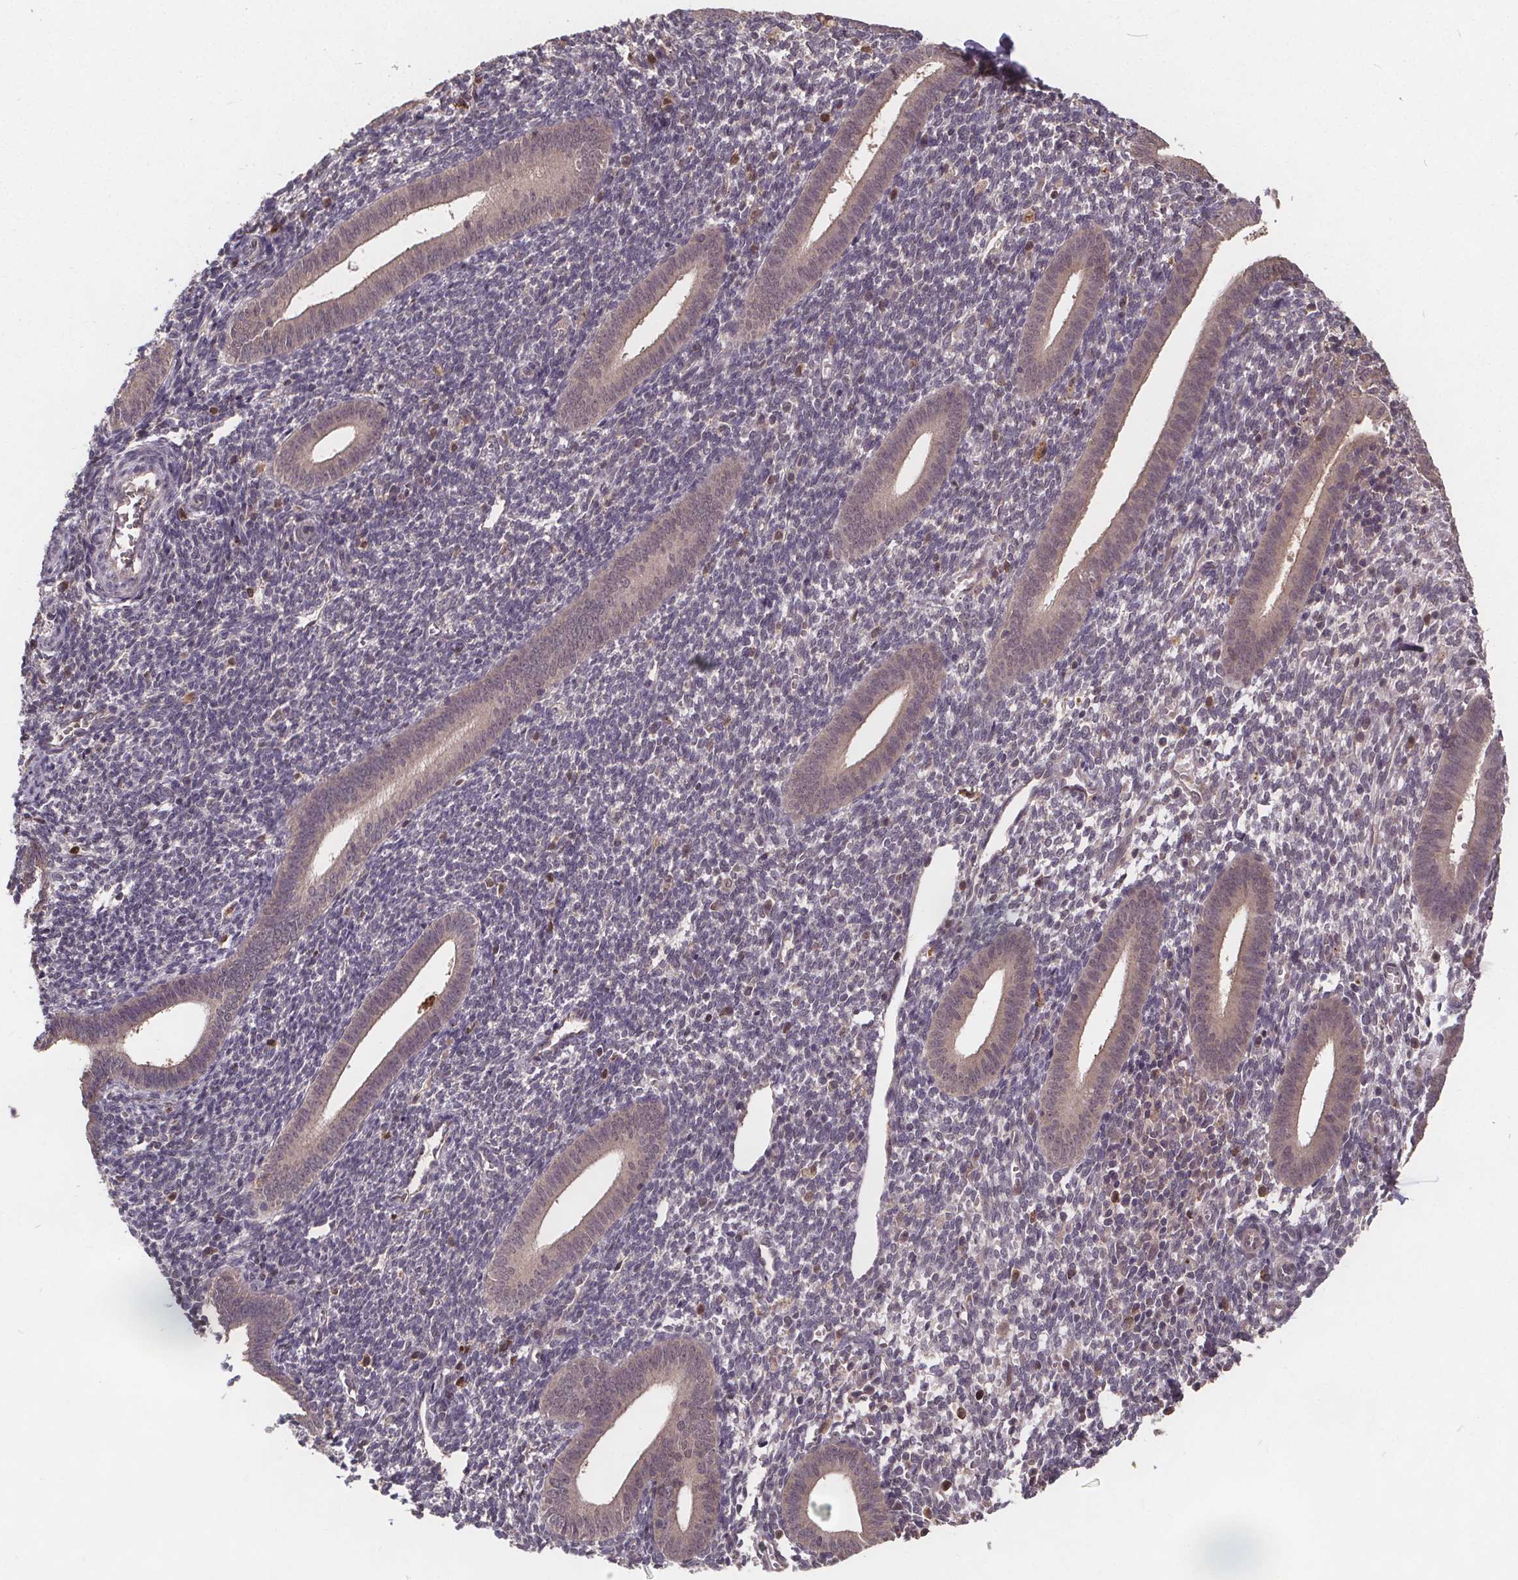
{"staining": {"intensity": "negative", "quantity": "none", "location": "none"}, "tissue": "endometrium", "cell_type": "Cells in endometrial stroma", "image_type": "normal", "snomed": [{"axis": "morphology", "description": "Normal tissue, NOS"}, {"axis": "topography", "description": "Endometrium"}], "caption": "Immunohistochemistry (IHC) micrograph of unremarkable endometrium: human endometrium stained with DAB displays no significant protein staining in cells in endometrial stroma. The staining was performed using DAB (3,3'-diaminobenzidine) to visualize the protein expression in brown, while the nuclei were stained in blue with hematoxylin (Magnification: 20x).", "gene": "USP9X", "patient": {"sex": "female", "age": 25}}